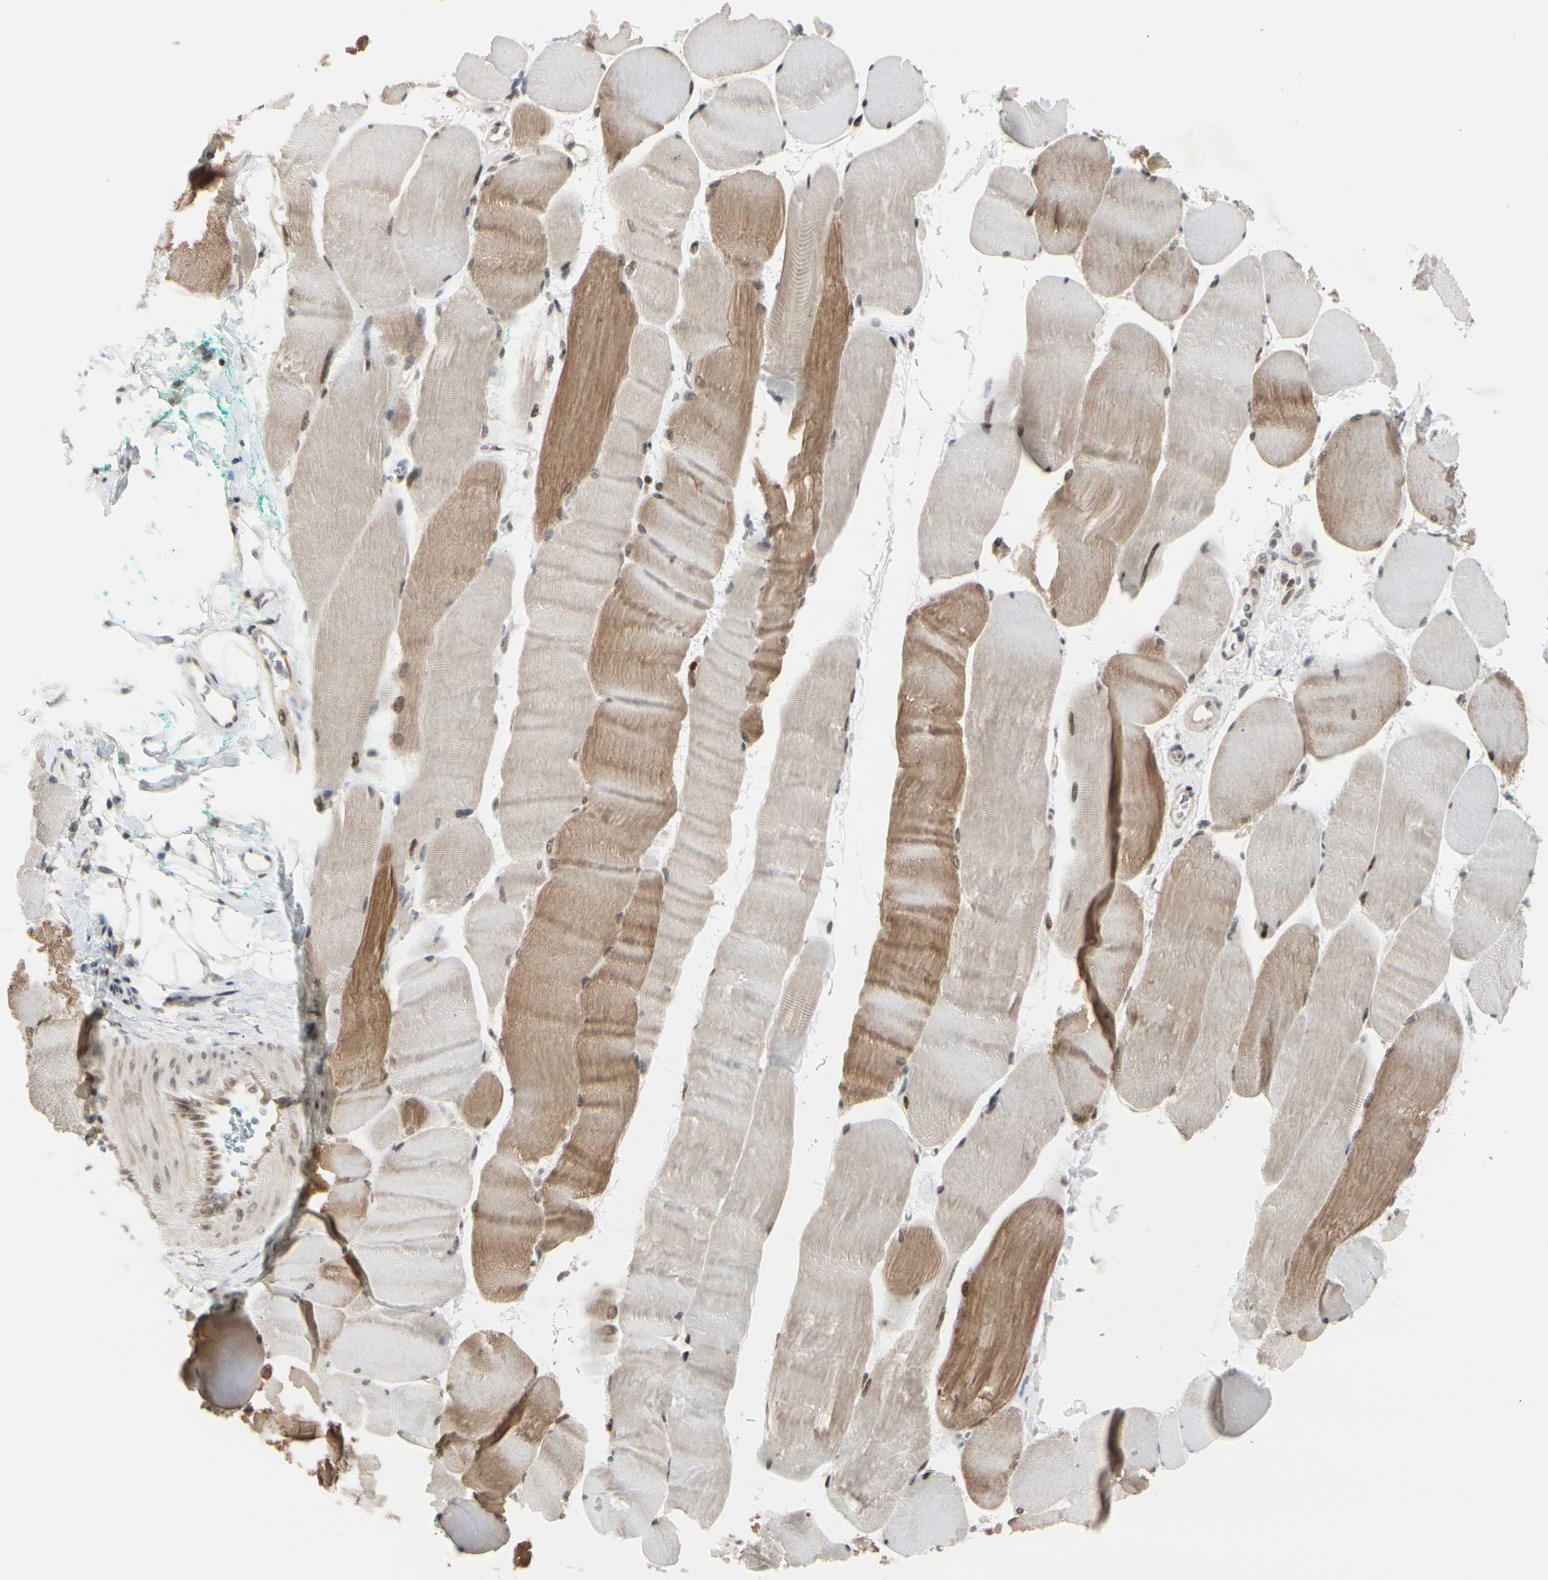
{"staining": {"intensity": "moderate", "quantity": "25%-75%", "location": "cytoplasmic/membranous"}, "tissue": "skeletal muscle", "cell_type": "Myocytes", "image_type": "normal", "snomed": [{"axis": "morphology", "description": "Normal tissue, NOS"}, {"axis": "morphology", "description": "Squamous cell carcinoma, NOS"}, {"axis": "topography", "description": "Skeletal muscle"}], "caption": "The immunohistochemical stain labels moderate cytoplasmic/membranous staining in myocytes of benign skeletal muscle. (Stains: DAB (3,3'-diaminobenzidine) in brown, nuclei in blue, Microscopy: brightfield microscopy at high magnification).", "gene": "BRMS1", "patient": {"sex": "male", "age": 51}}